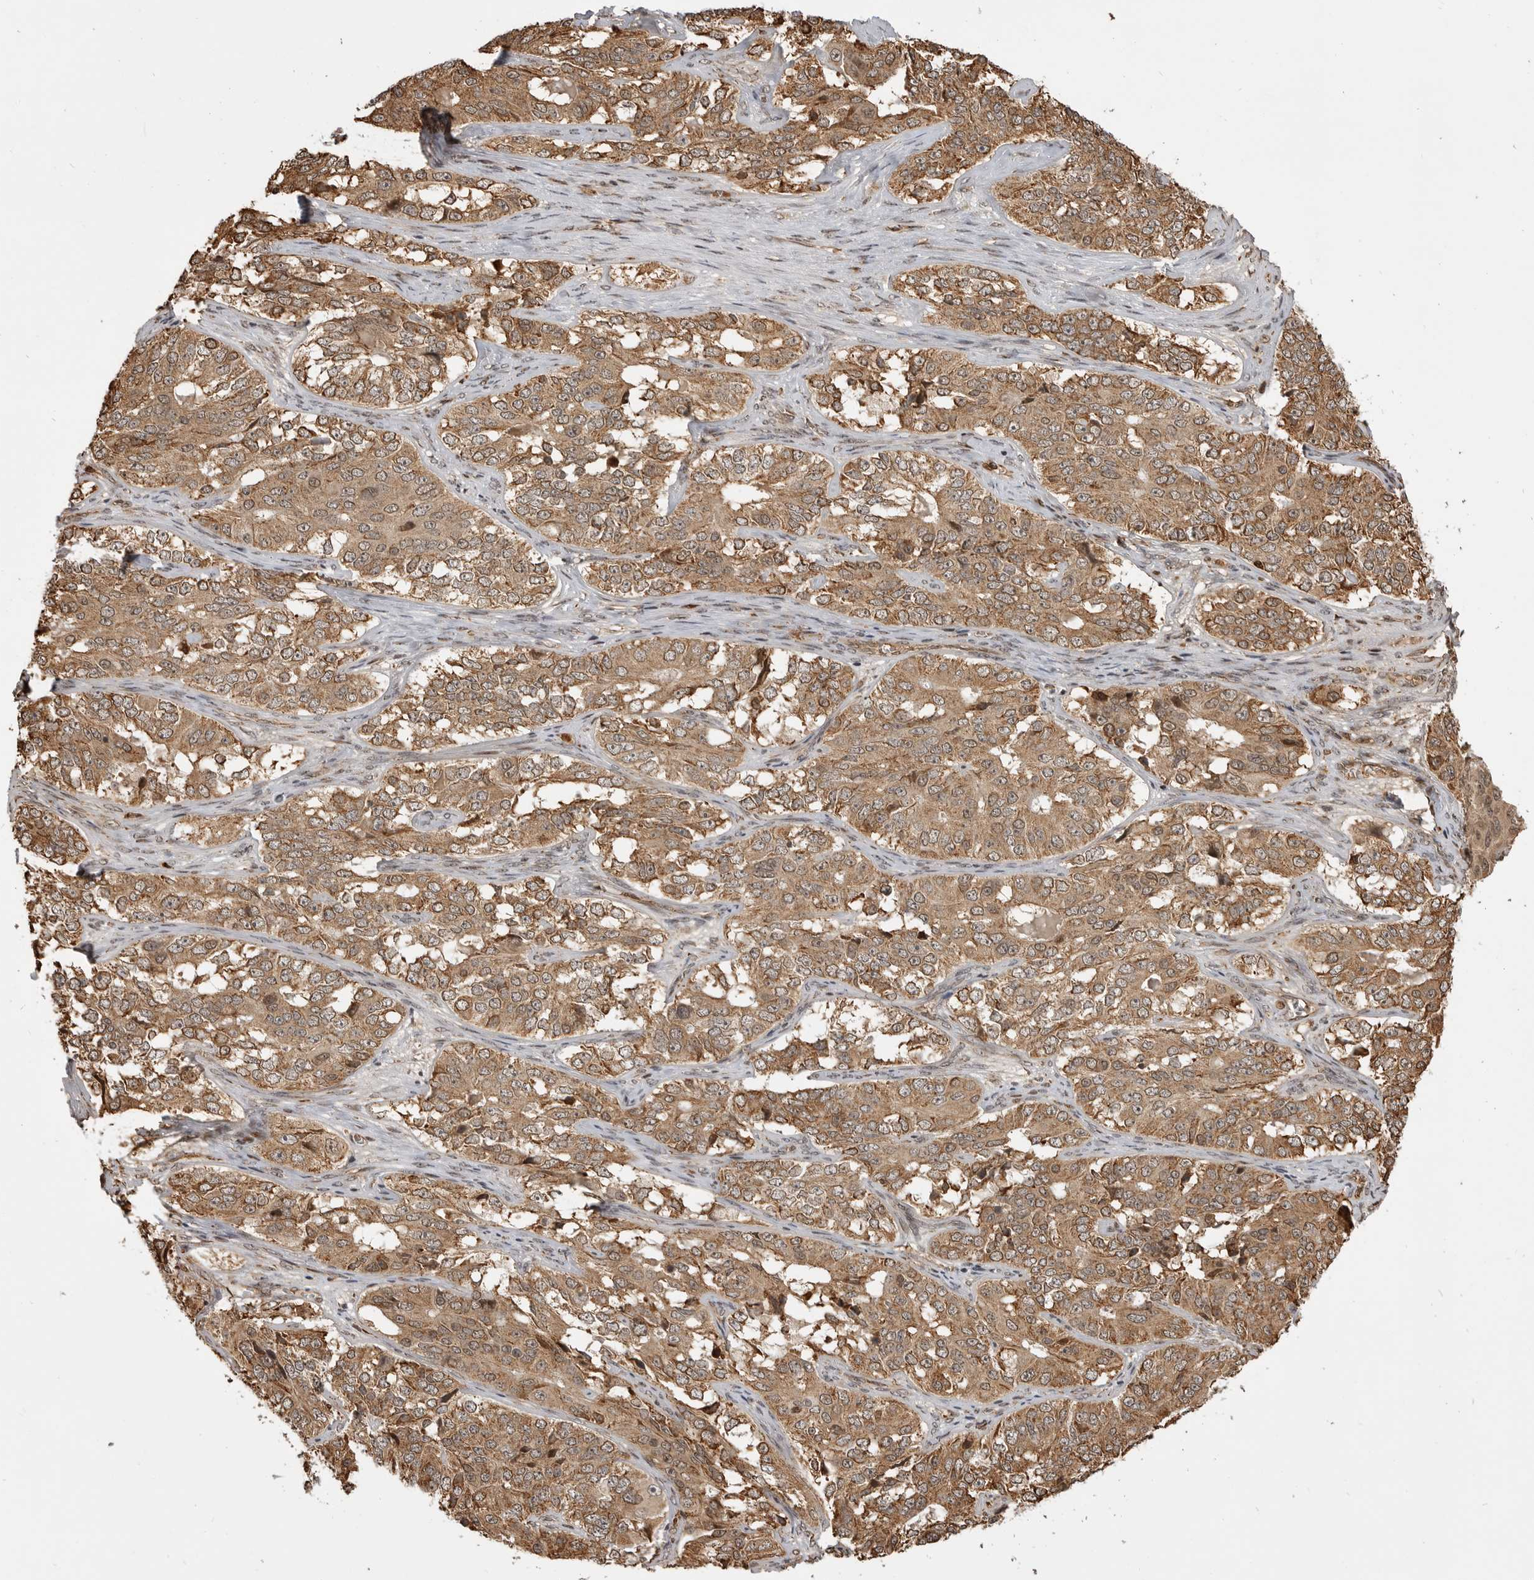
{"staining": {"intensity": "moderate", "quantity": ">75%", "location": "cytoplasmic/membranous,nuclear"}, "tissue": "ovarian cancer", "cell_type": "Tumor cells", "image_type": "cancer", "snomed": [{"axis": "morphology", "description": "Carcinoma, endometroid"}, {"axis": "topography", "description": "Ovary"}], "caption": "High-magnification brightfield microscopy of endometroid carcinoma (ovarian) stained with DAB (brown) and counterstained with hematoxylin (blue). tumor cells exhibit moderate cytoplasmic/membranous and nuclear expression is seen in about>75% of cells.", "gene": "BMP2K", "patient": {"sex": "female", "age": 51}}